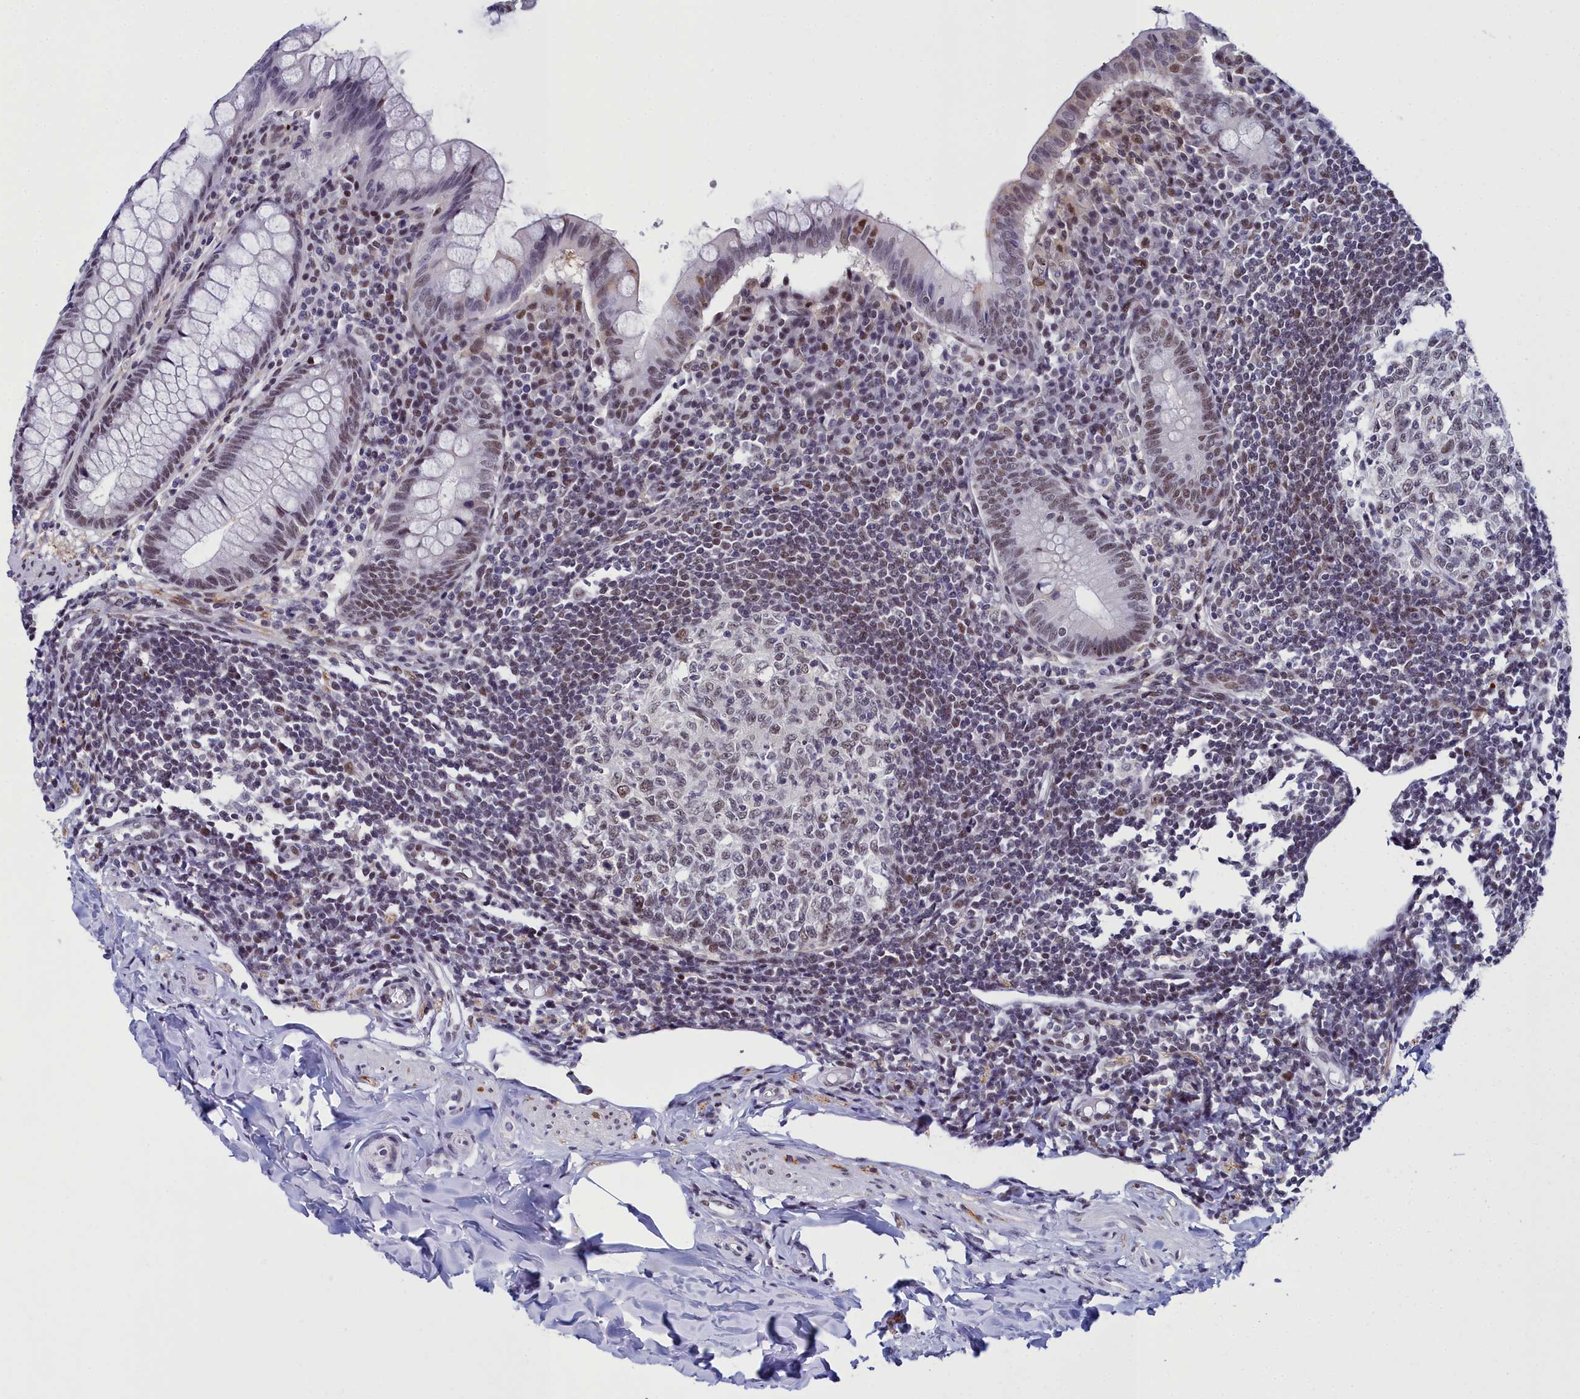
{"staining": {"intensity": "moderate", "quantity": "25%-75%", "location": "nuclear"}, "tissue": "appendix", "cell_type": "Glandular cells", "image_type": "normal", "snomed": [{"axis": "morphology", "description": "Normal tissue, NOS"}, {"axis": "topography", "description": "Appendix"}], "caption": "An immunohistochemistry (IHC) image of benign tissue is shown. Protein staining in brown labels moderate nuclear positivity in appendix within glandular cells. (DAB IHC with brightfield microscopy, high magnification).", "gene": "CCDC97", "patient": {"sex": "female", "age": 33}}